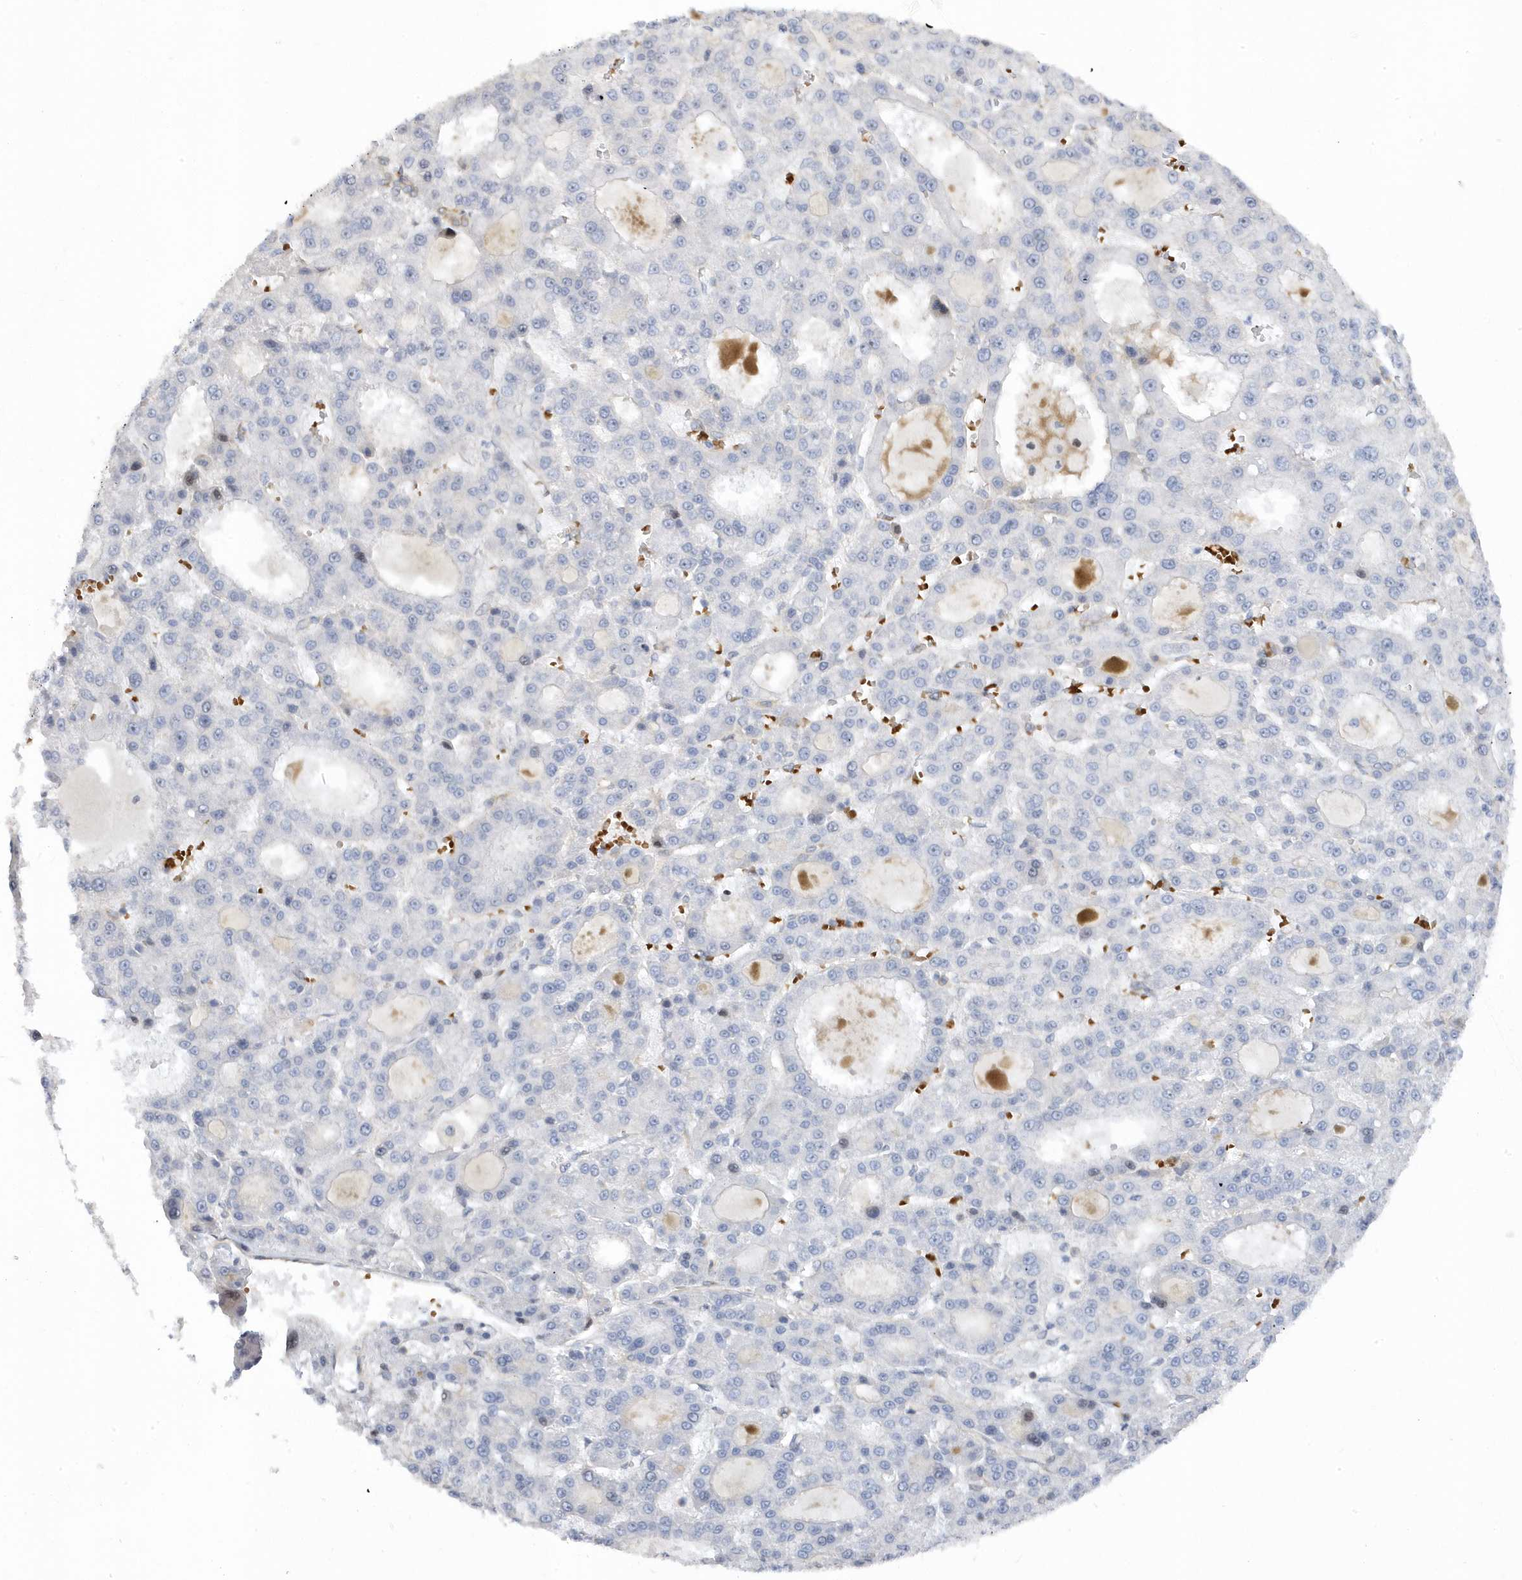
{"staining": {"intensity": "negative", "quantity": "none", "location": "none"}, "tissue": "liver cancer", "cell_type": "Tumor cells", "image_type": "cancer", "snomed": [{"axis": "morphology", "description": "Carcinoma, Hepatocellular, NOS"}, {"axis": "topography", "description": "Liver"}], "caption": "Immunohistochemistry (IHC) of human liver hepatocellular carcinoma shows no positivity in tumor cells.", "gene": "MAP7D3", "patient": {"sex": "male", "age": 70}}